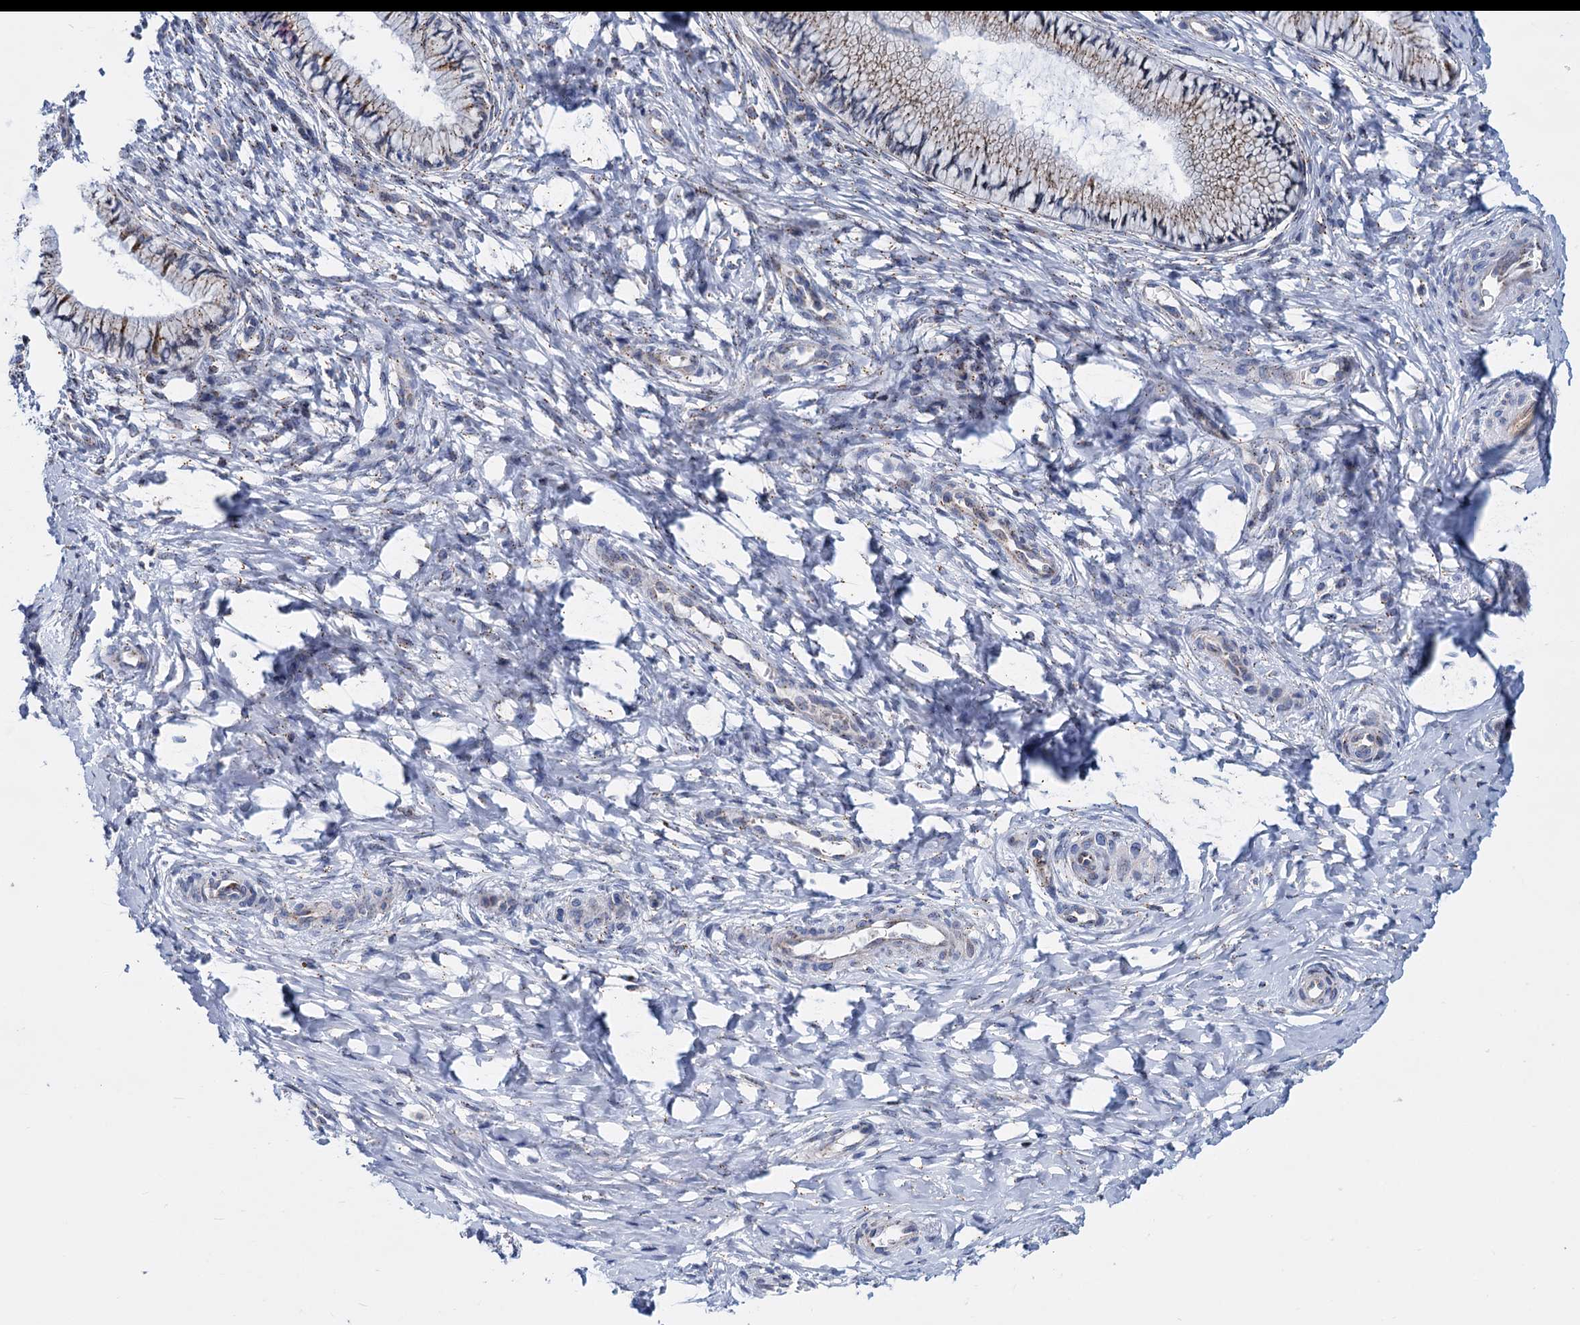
{"staining": {"intensity": "weak", "quantity": "25%-75%", "location": "cytoplasmic/membranous"}, "tissue": "cervix", "cell_type": "Glandular cells", "image_type": "normal", "snomed": [{"axis": "morphology", "description": "Normal tissue, NOS"}, {"axis": "topography", "description": "Cervix"}], "caption": "The image shows immunohistochemical staining of unremarkable cervix. There is weak cytoplasmic/membranous expression is identified in approximately 25%-75% of glandular cells.", "gene": "SUPT20H", "patient": {"sex": "female", "age": 36}}